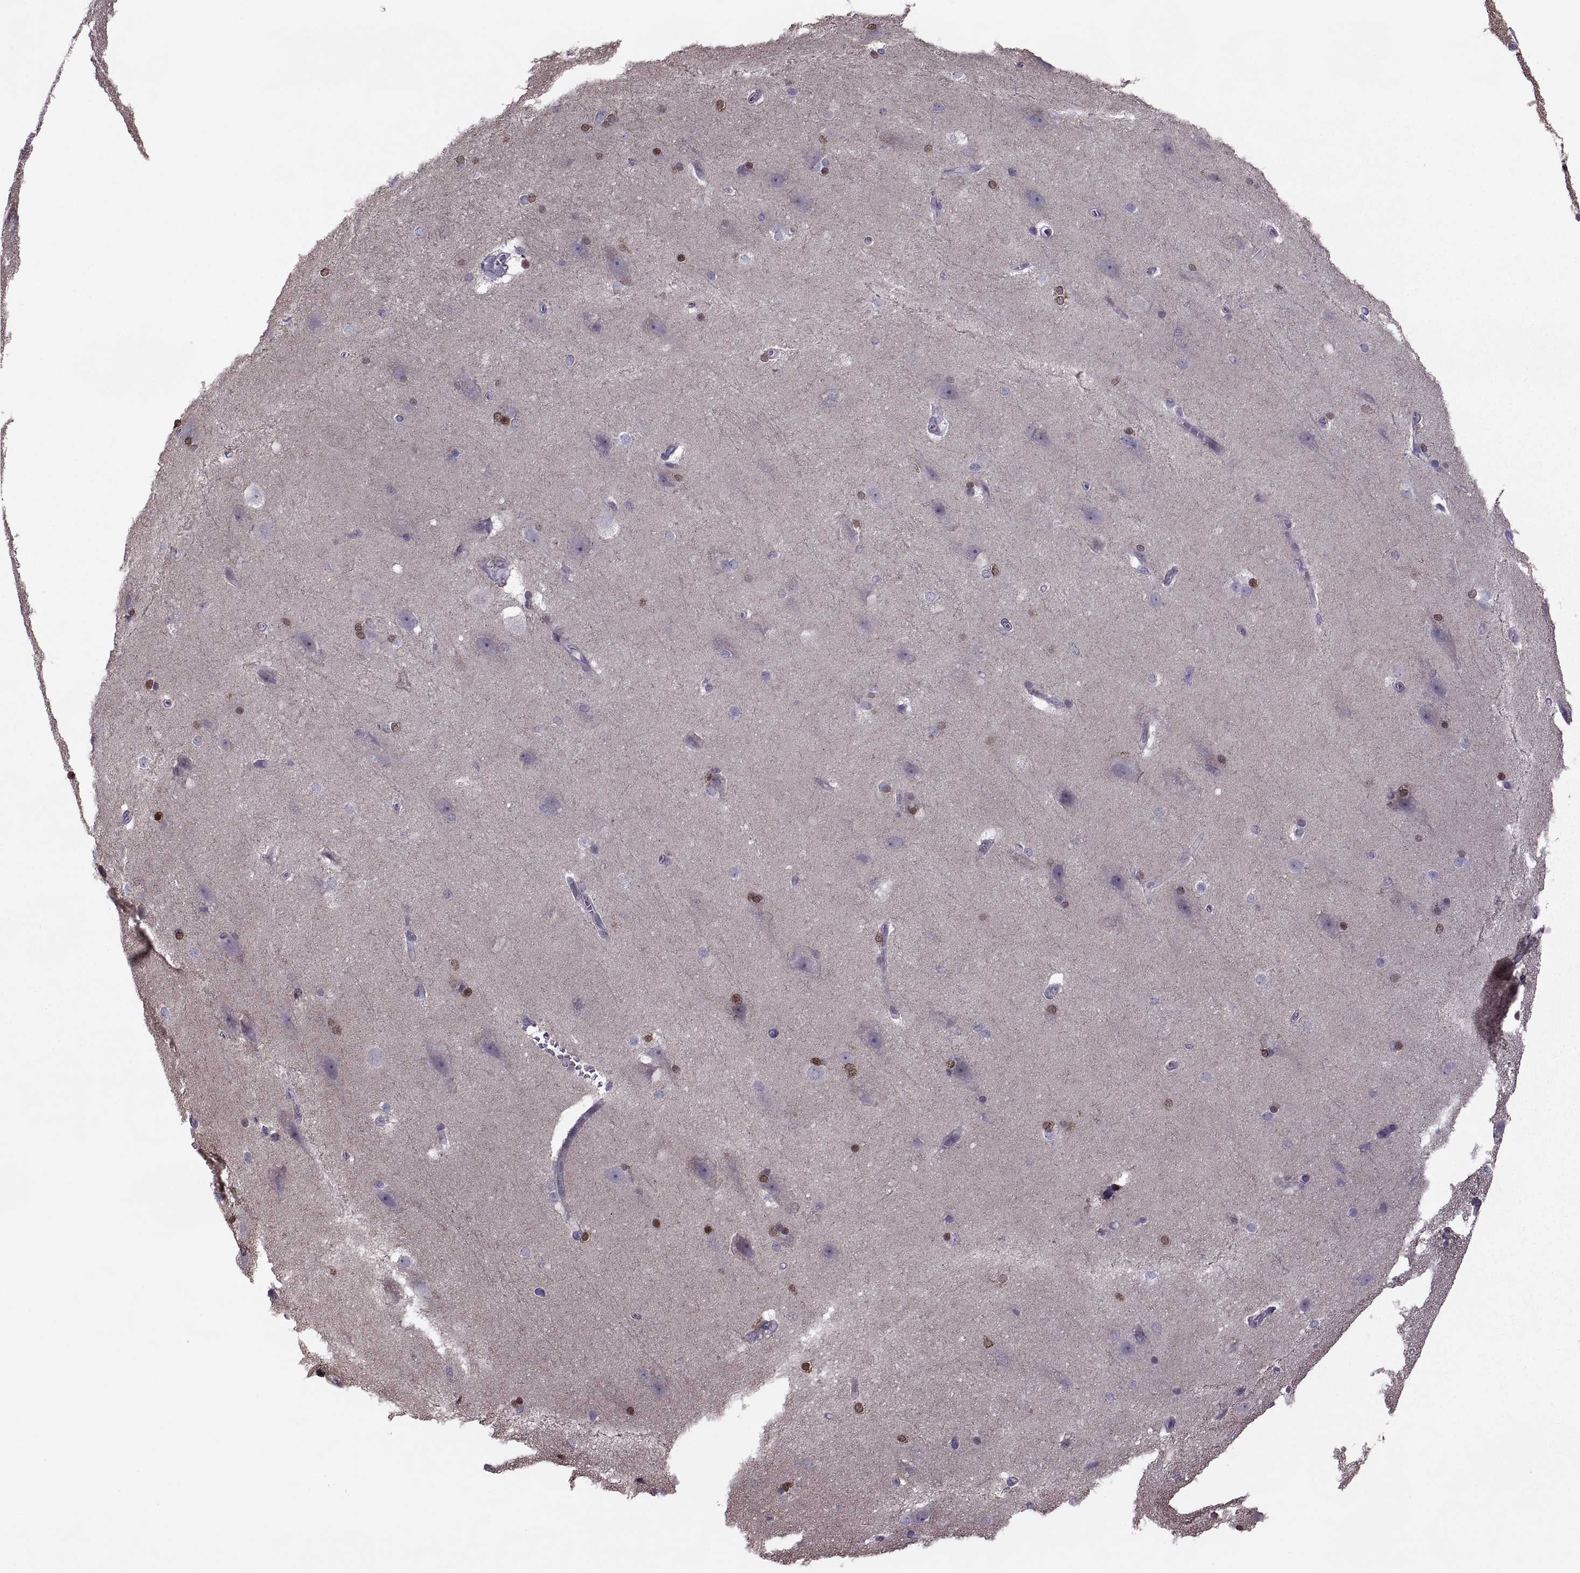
{"staining": {"intensity": "moderate", "quantity": ">75%", "location": "cytoplasmic/membranous,nuclear"}, "tissue": "hippocampus", "cell_type": "Glial cells", "image_type": "normal", "snomed": [{"axis": "morphology", "description": "Normal tissue, NOS"}, {"axis": "topography", "description": "Cerebral cortex"}, {"axis": "topography", "description": "Hippocampus"}], "caption": "This histopathology image exhibits IHC staining of normal hippocampus, with medium moderate cytoplasmic/membranous,nuclear positivity in about >75% of glial cells.", "gene": "ODF3", "patient": {"sex": "female", "age": 19}}